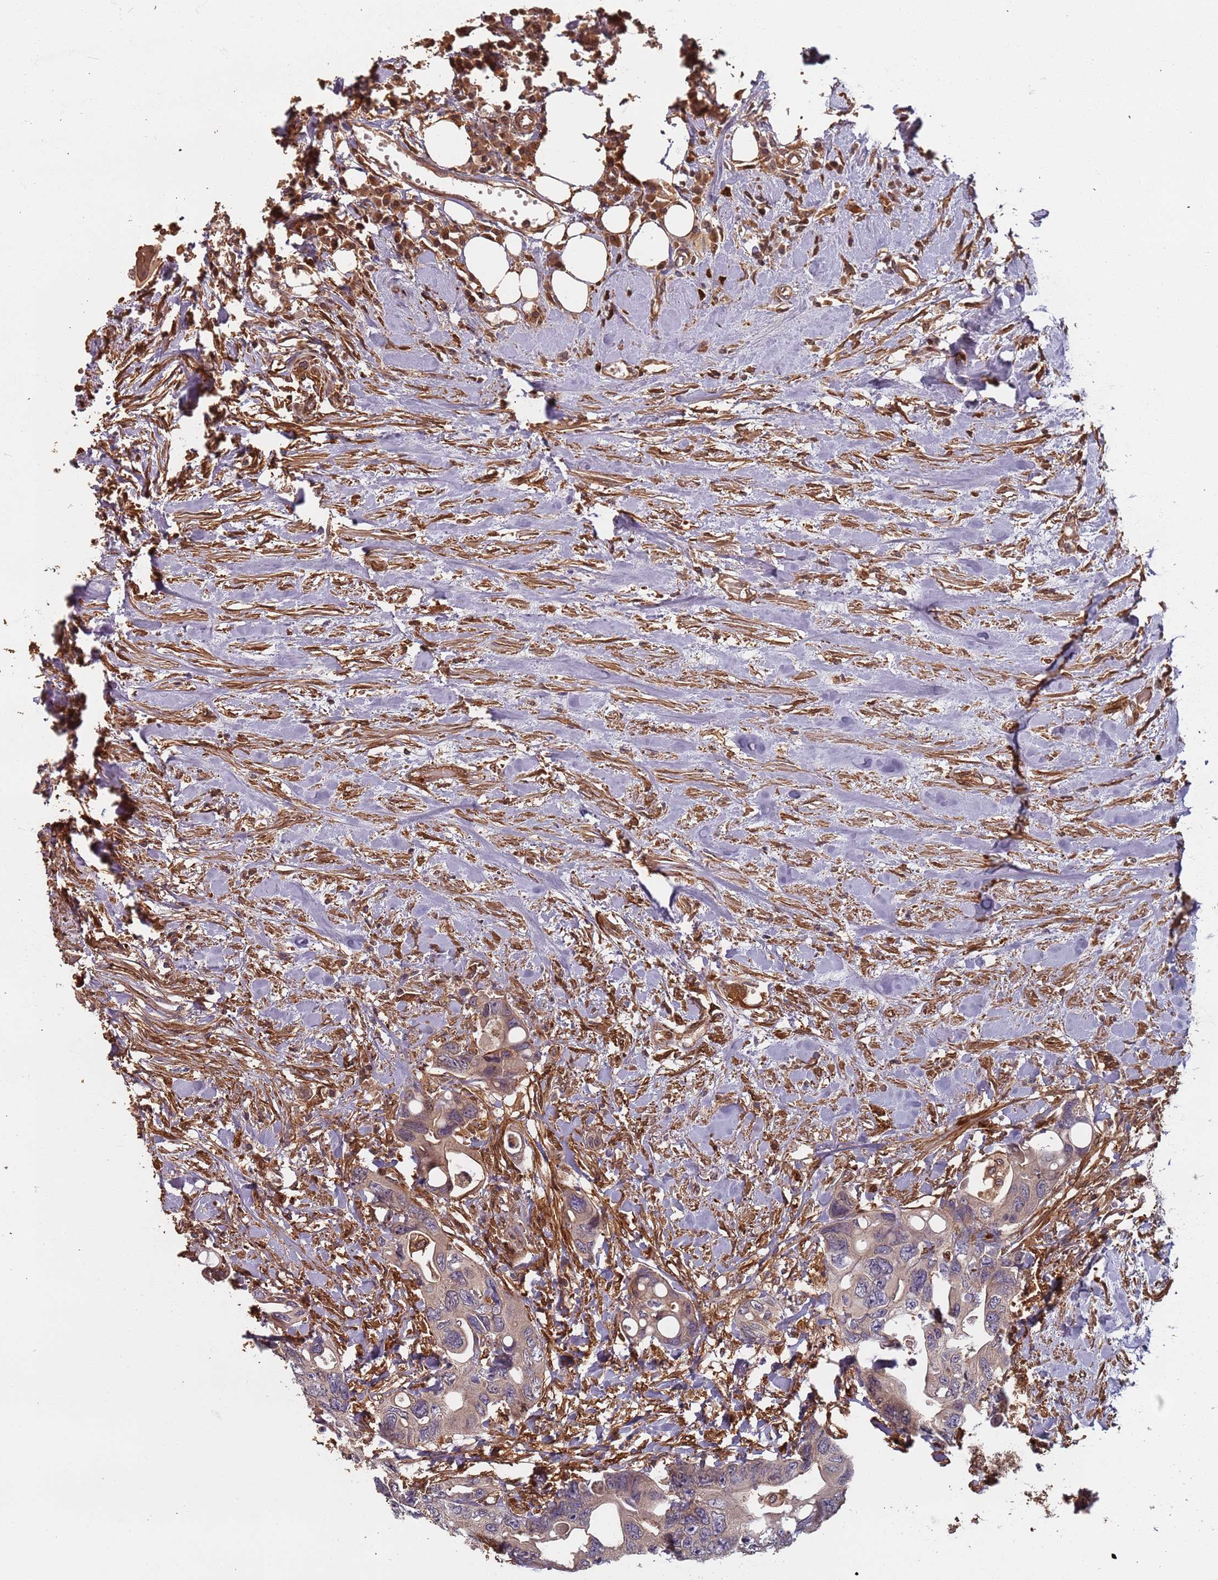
{"staining": {"intensity": "weak", "quantity": ">75%", "location": "cytoplasmic/membranous"}, "tissue": "colorectal cancer", "cell_type": "Tumor cells", "image_type": "cancer", "snomed": [{"axis": "morphology", "description": "Adenocarcinoma, NOS"}, {"axis": "topography", "description": "Rectum"}], "caption": "This photomicrograph demonstrates colorectal cancer stained with immunohistochemistry (IHC) to label a protein in brown. The cytoplasmic/membranous of tumor cells show weak positivity for the protein. Nuclei are counter-stained blue.", "gene": "SDCCAG8", "patient": {"sex": "male", "age": 57}}